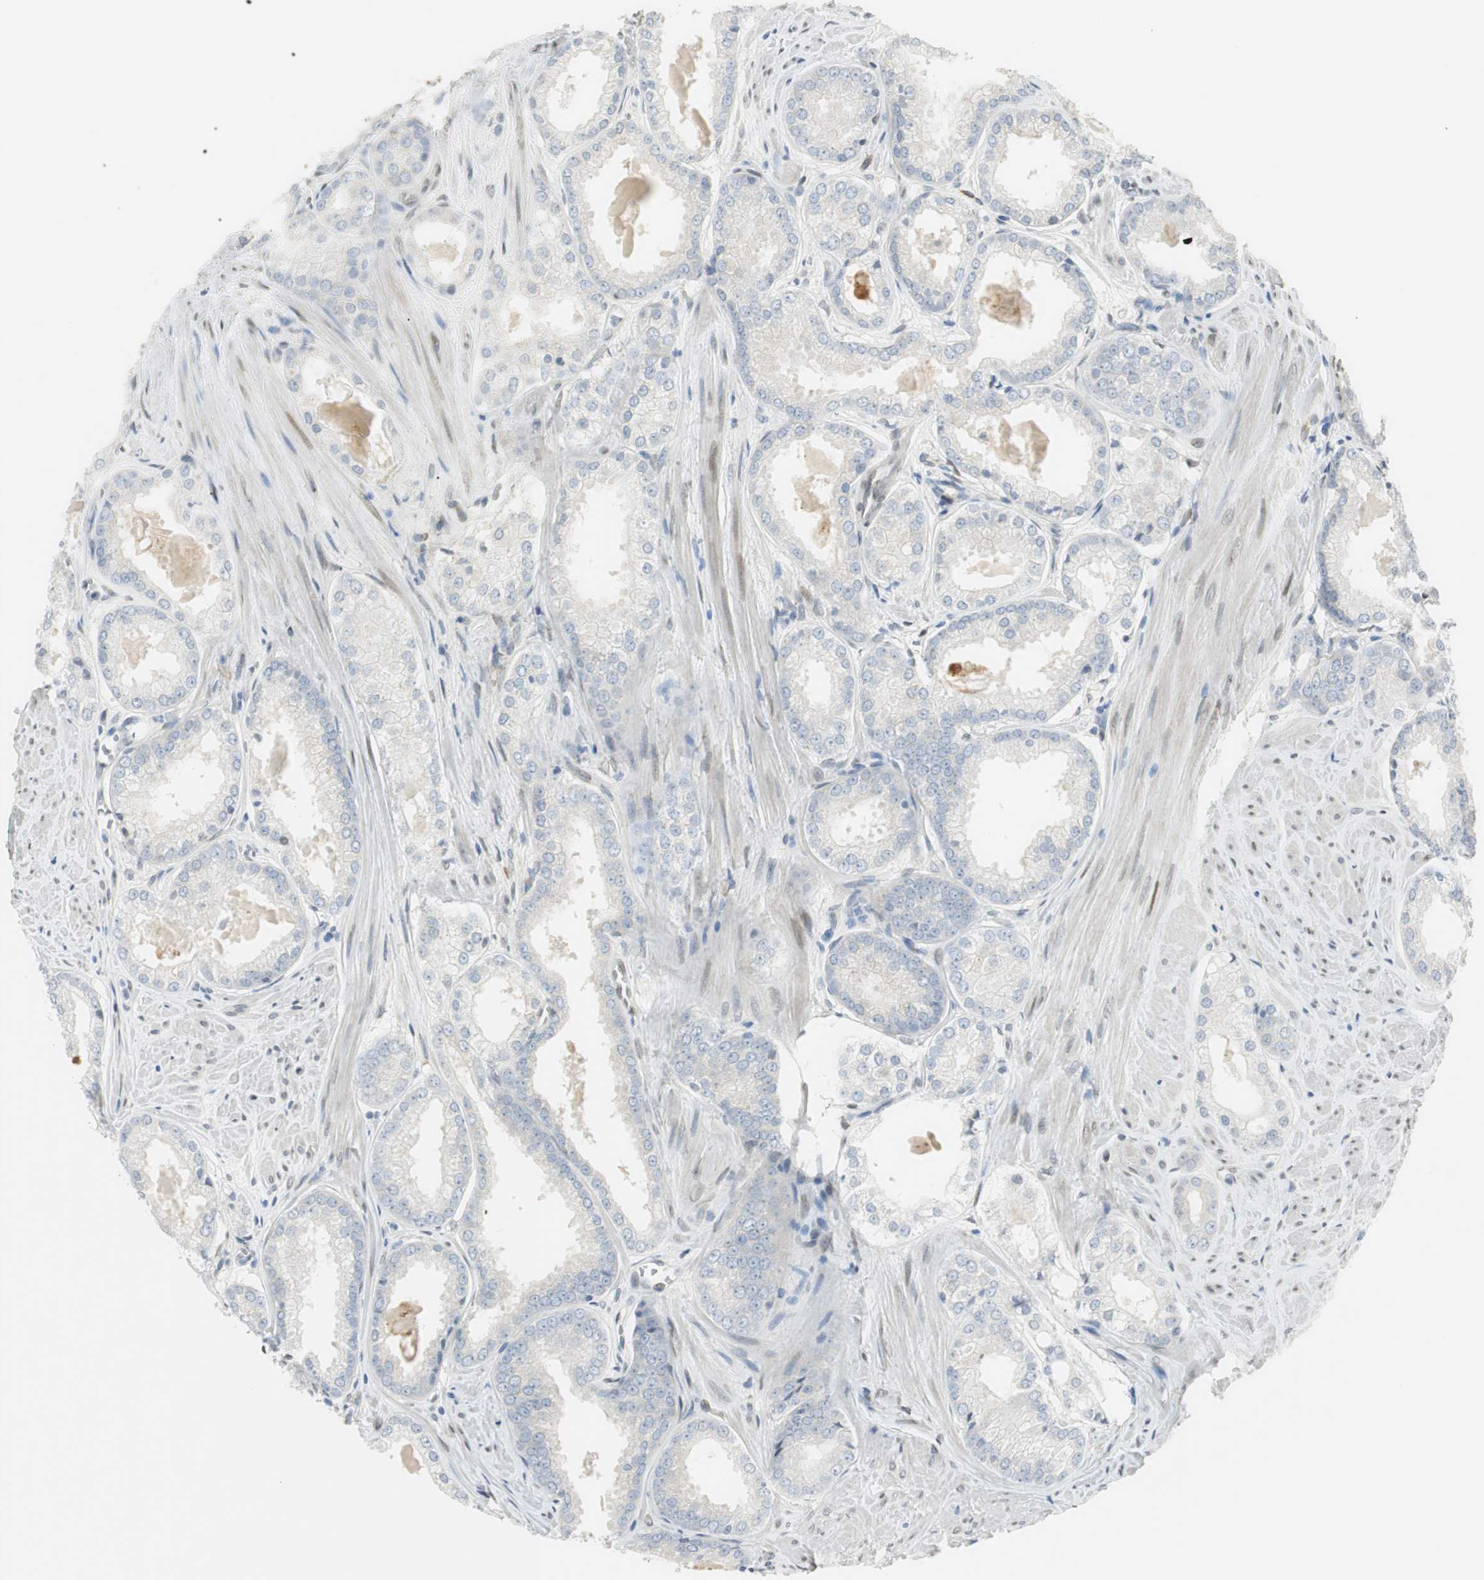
{"staining": {"intensity": "negative", "quantity": "none", "location": "none"}, "tissue": "prostate cancer", "cell_type": "Tumor cells", "image_type": "cancer", "snomed": [{"axis": "morphology", "description": "Adenocarcinoma, Low grade"}, {"axis": "topography", "description": "Prostate"}], "caption": "Tumor cells show no significant protein expression in prostate cancer (low-grade adenocarcinoma).", "gene": "TMEM260", "patient": {"sex": "male", "age": 64}}